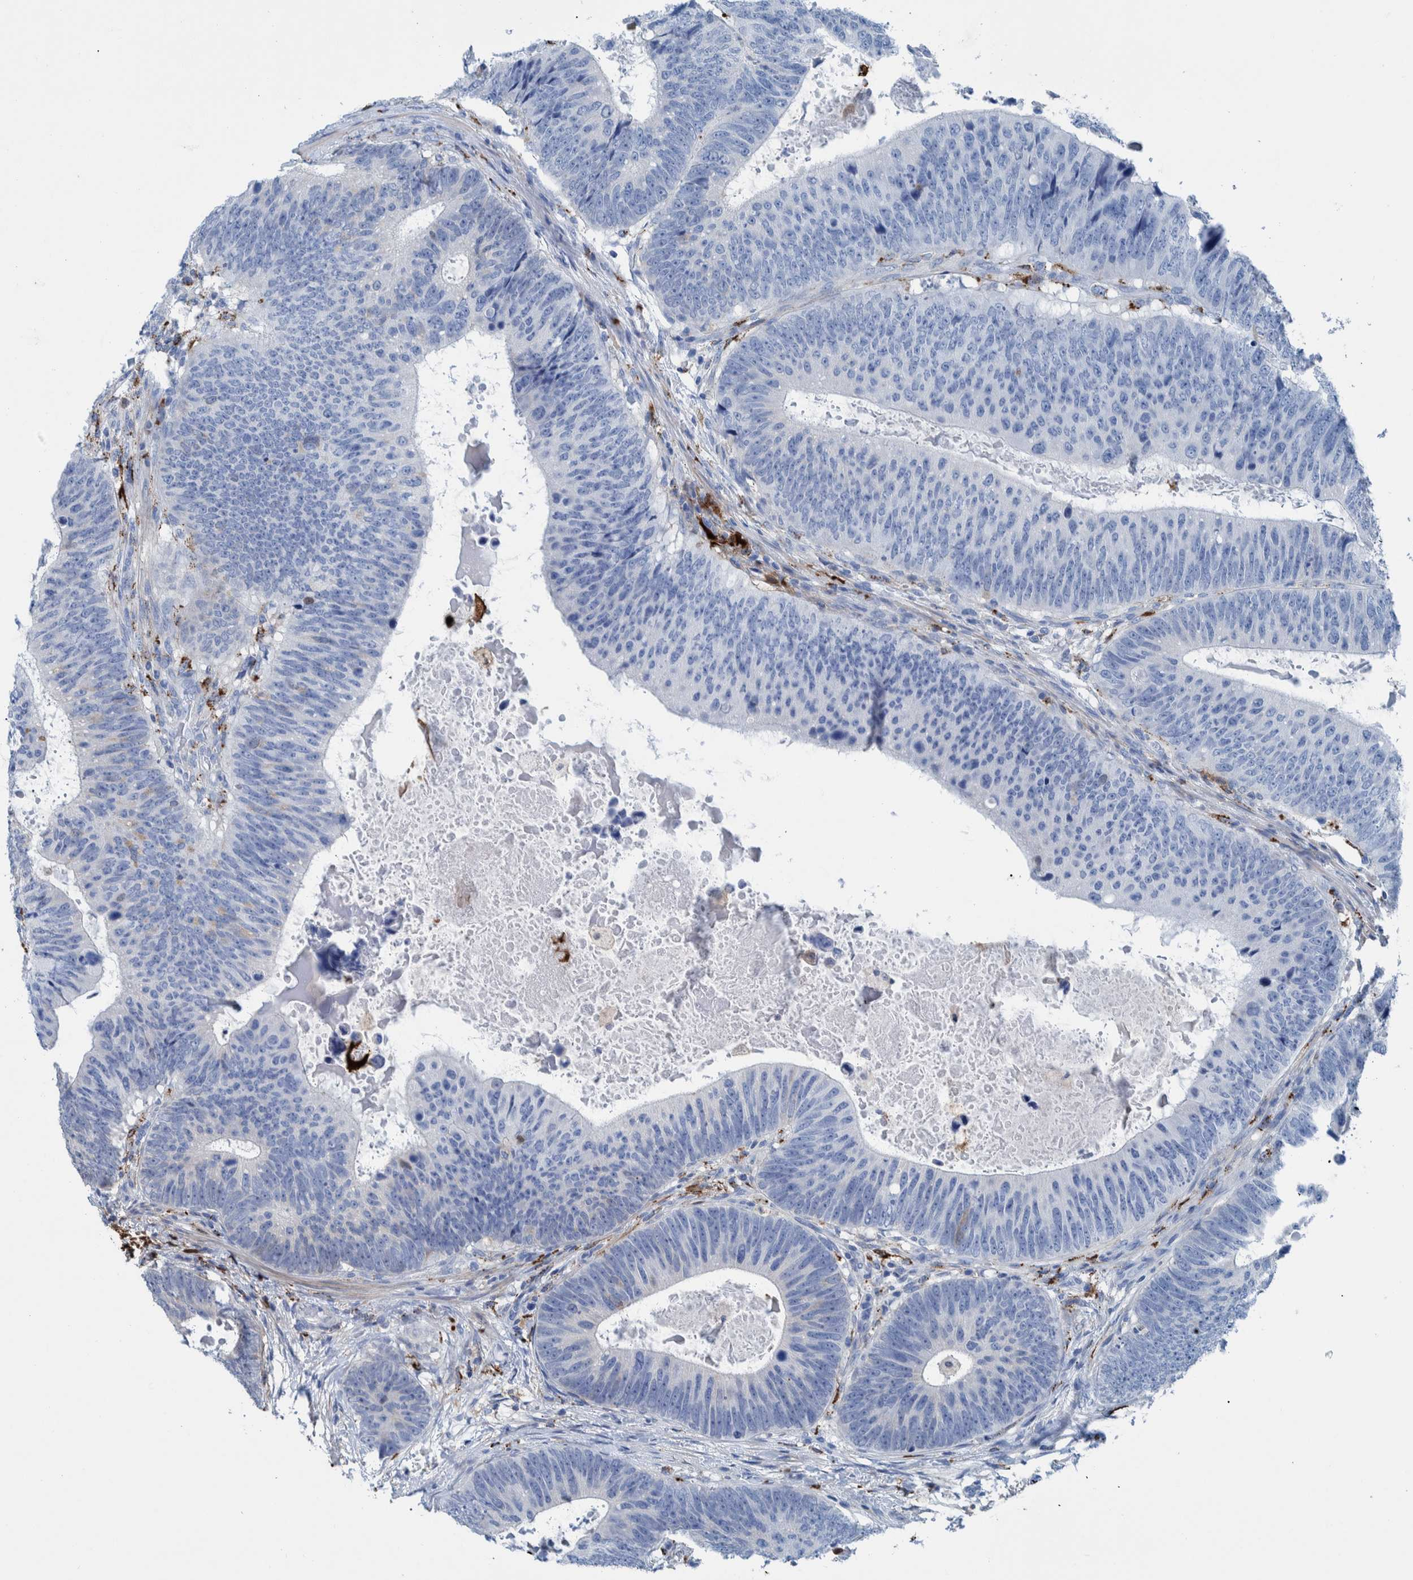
{"staining": {"intensity": "negative", "quantity": "none", "location": "none"}, "tissue": "colorectal cancer", "cell_type": "Tumor cells", "image_type": "cancer", "snomed": [{"axis": "morphology", "description": "Adenocarcinoma, NOS"}, {"axis": "topography", "description": "Colon"}], "caption": "DAB (3,3'-diaminobenzidine) immunohistochemical staining of adenocarcinoma (colorectal) shows no significant expression in tumor cells. Brightfield microscopy of immunohistochemistry (IHC) stained with DAB (brown) and hematoxylin (blue), captured at high magnification.", "gene": "IDO1", "patient": {"sex": "male", "age": 56}}